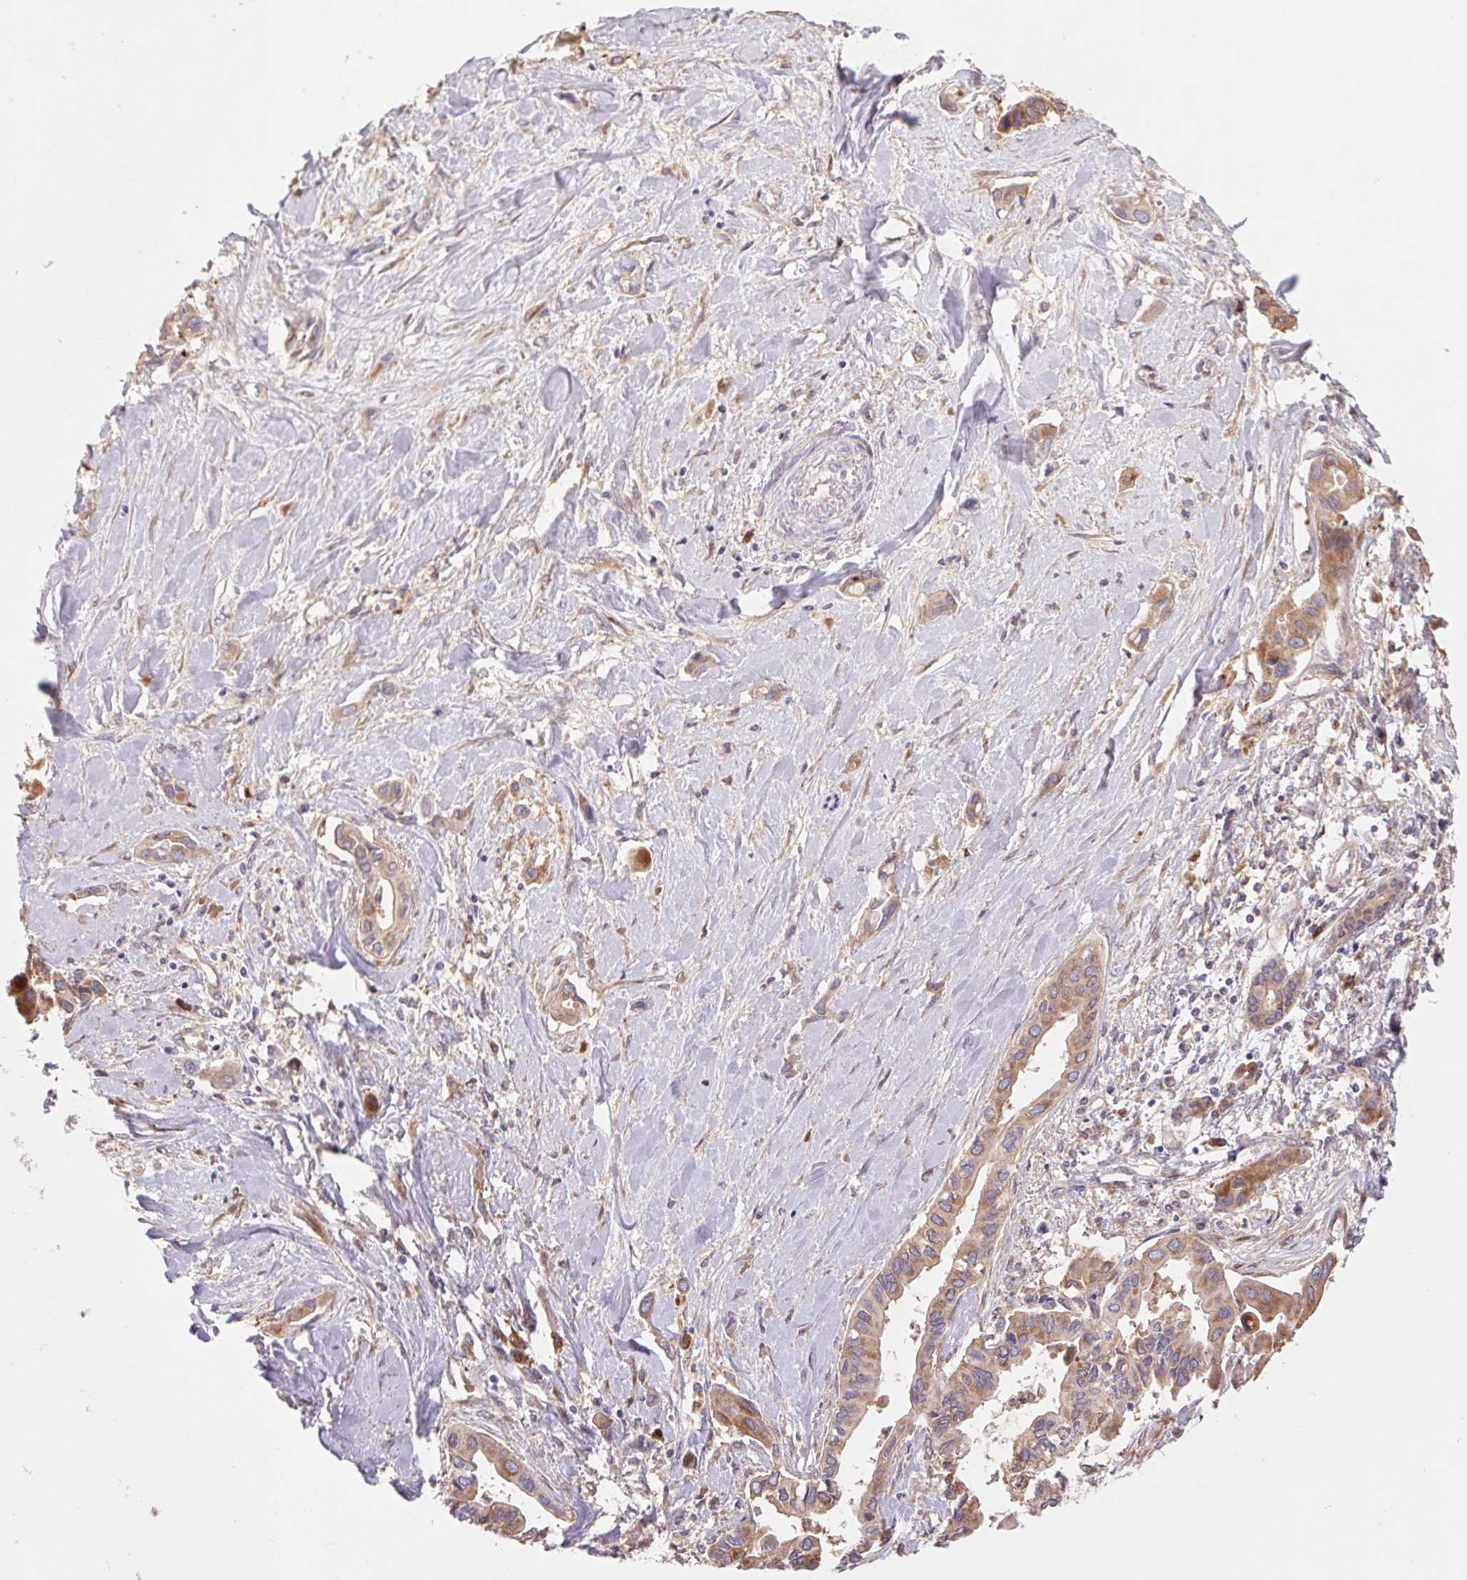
{"staining": {"intensity": "moderate", "quantity": ">75%", "location": "cytoplasmic/membranous"}, "tissue": "liver cancer", "cell_type": "Tumor cells", "image_type": "cancer", "snomed": [{"axis": "morphology", "description": "Cholangiocarcinoma"}, {"axis": "topography", "description": "Liver"}], "caption": "This image demonstrates liver cancer (cholangiocarcinoma) stained with immunohistochemistry to label a protein in brown. The cytoplasmic/membranous of tumor cells show moderate positivity for the protein. Nuclei are counter-stained blue.", "gene": "RAB1A", "patient": {"sex": "female", "age": 64}}